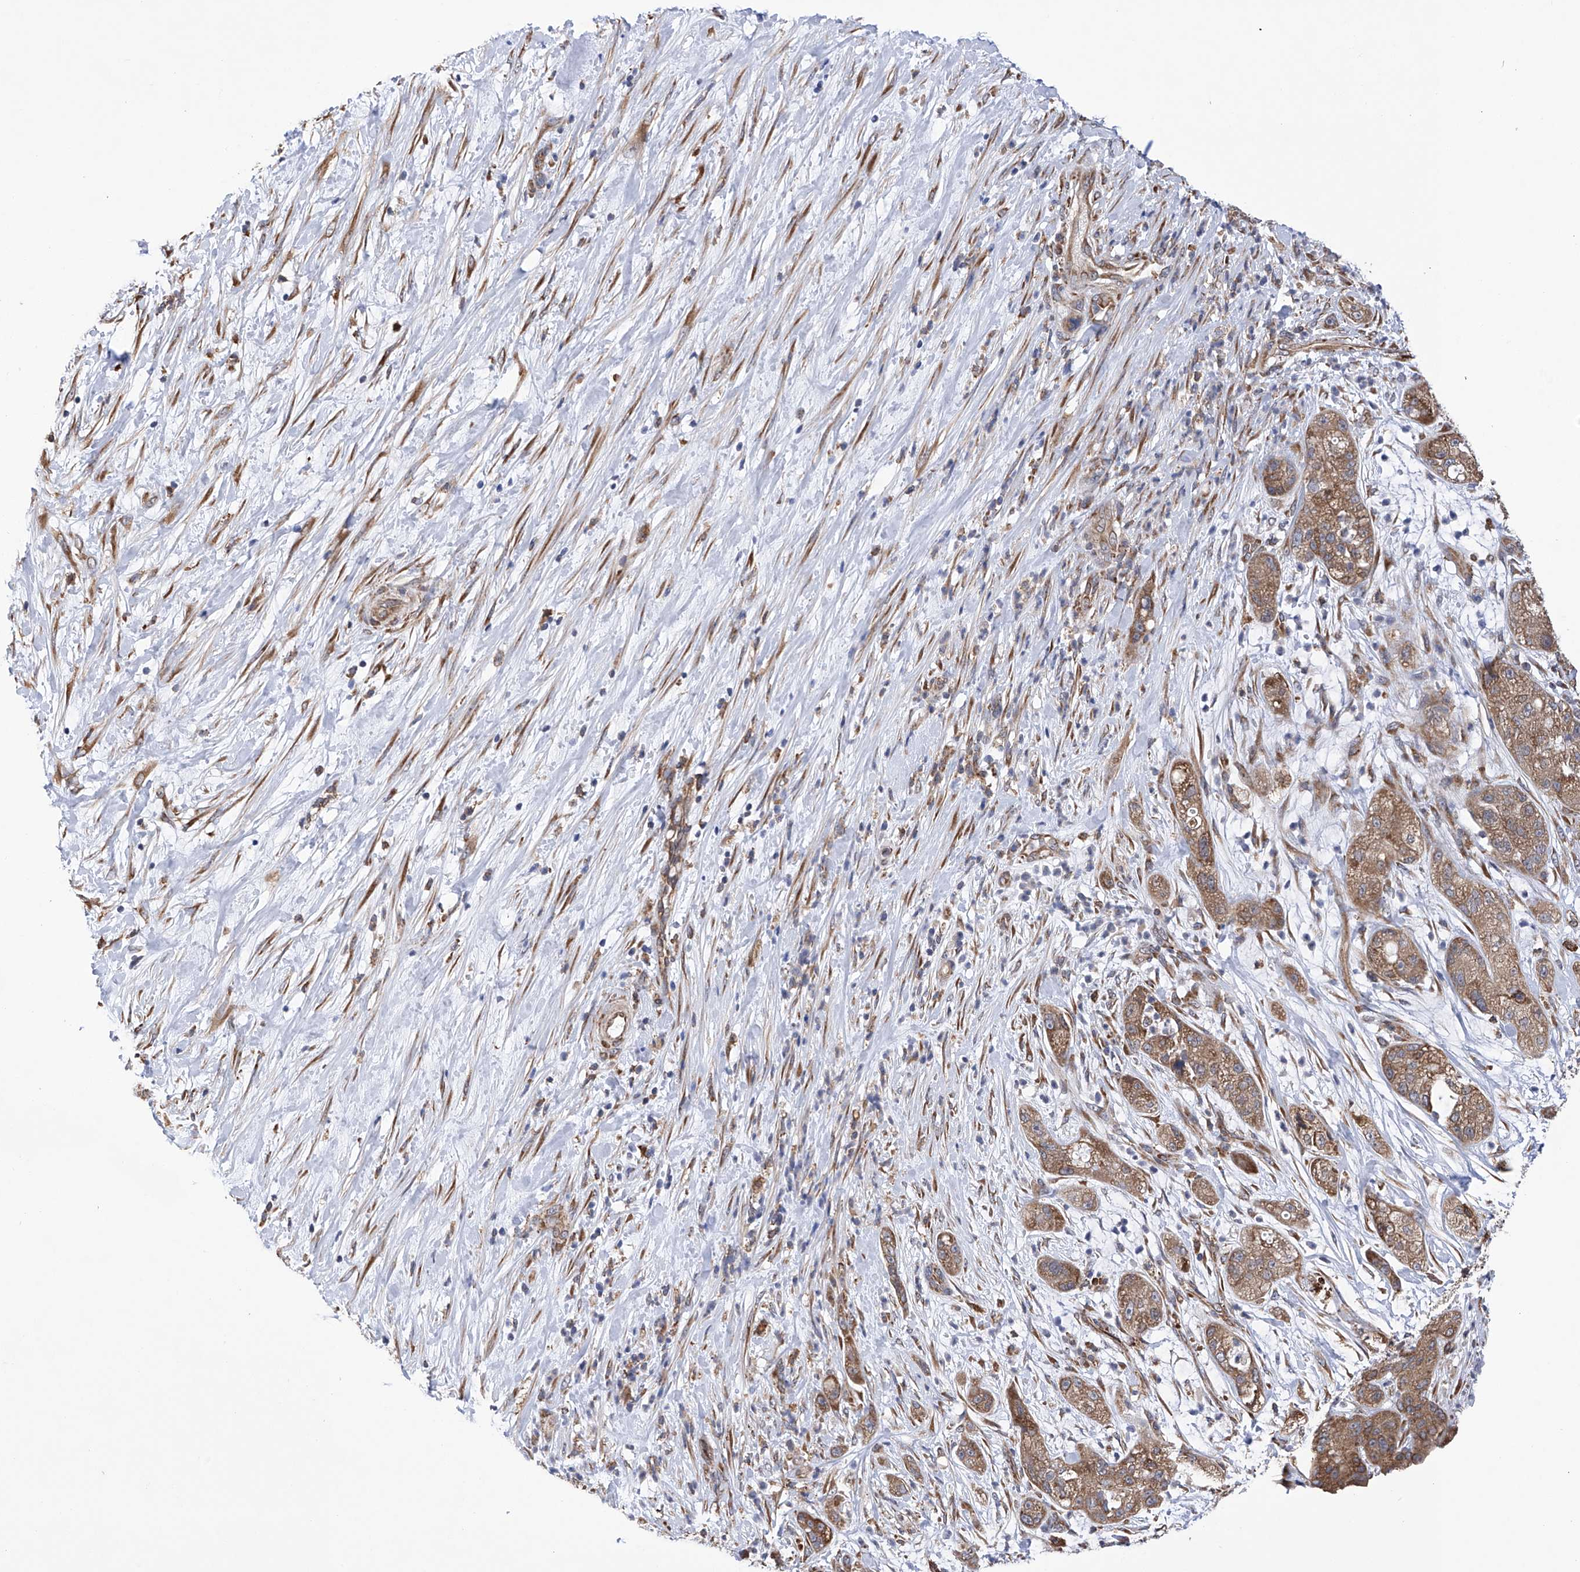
{"staining": {"intensity": "moderate", "quantity": ">75%", "location": "cytoplasmic/membranous"}, "tissue": "pancreatic cancer", "cell_type": "Tumor cells", "image_type": "cancer", "snomed": [{"axis": "morphology", "description": "Adenocarcinoma, NOS"}, {"axis": "topography", "description": "Pancreas"}], "caption": "The micrograph shows staining of pancreatic cancer, revealing moderate cytoplasmic/membranous protein staining (brown color) within tumor cells.", "gene": "DNAH8", "patient": {"sex": "female", "age": 78}}